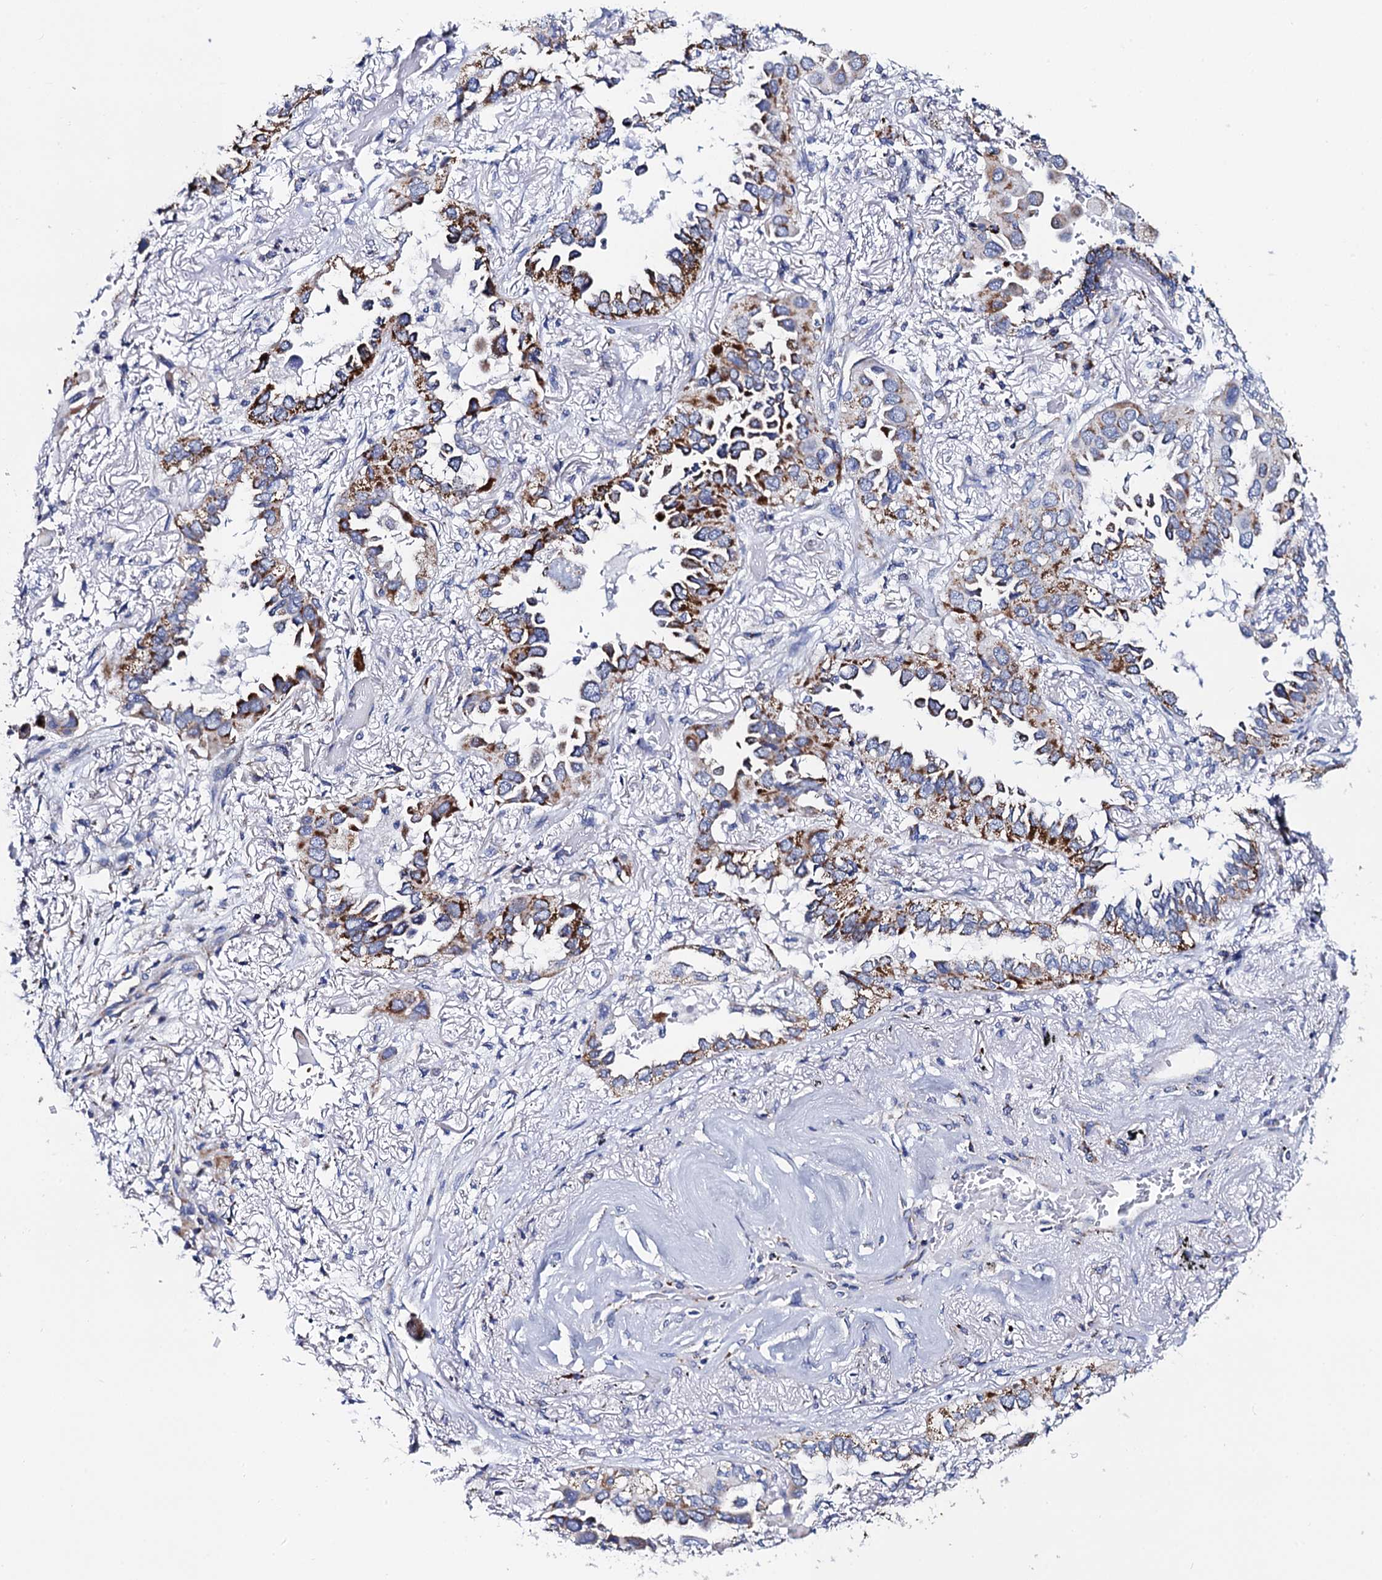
{"staining": {"intensity": "strong", "quantity": "25%-75%", "location": "cytoplasmic/membranous"}, "tissue": "lung cancer", "cell_type": "Tumor cells", "image_type": "cancer", "snomed": [{"axis": "morphology", "description": "Adenocarcinoma, NOS"}, {"axis": "topography", "description": "Lung"}], "caption": "DAB immunohistochemical staining of adenocarcinoma (lung) exhibits strong cytoplasmic/membranous protein staining in approximately 25%-75% of tumor cells.", "gene": "ACADSB", "patient": {"sex": "female", "age": 76}}